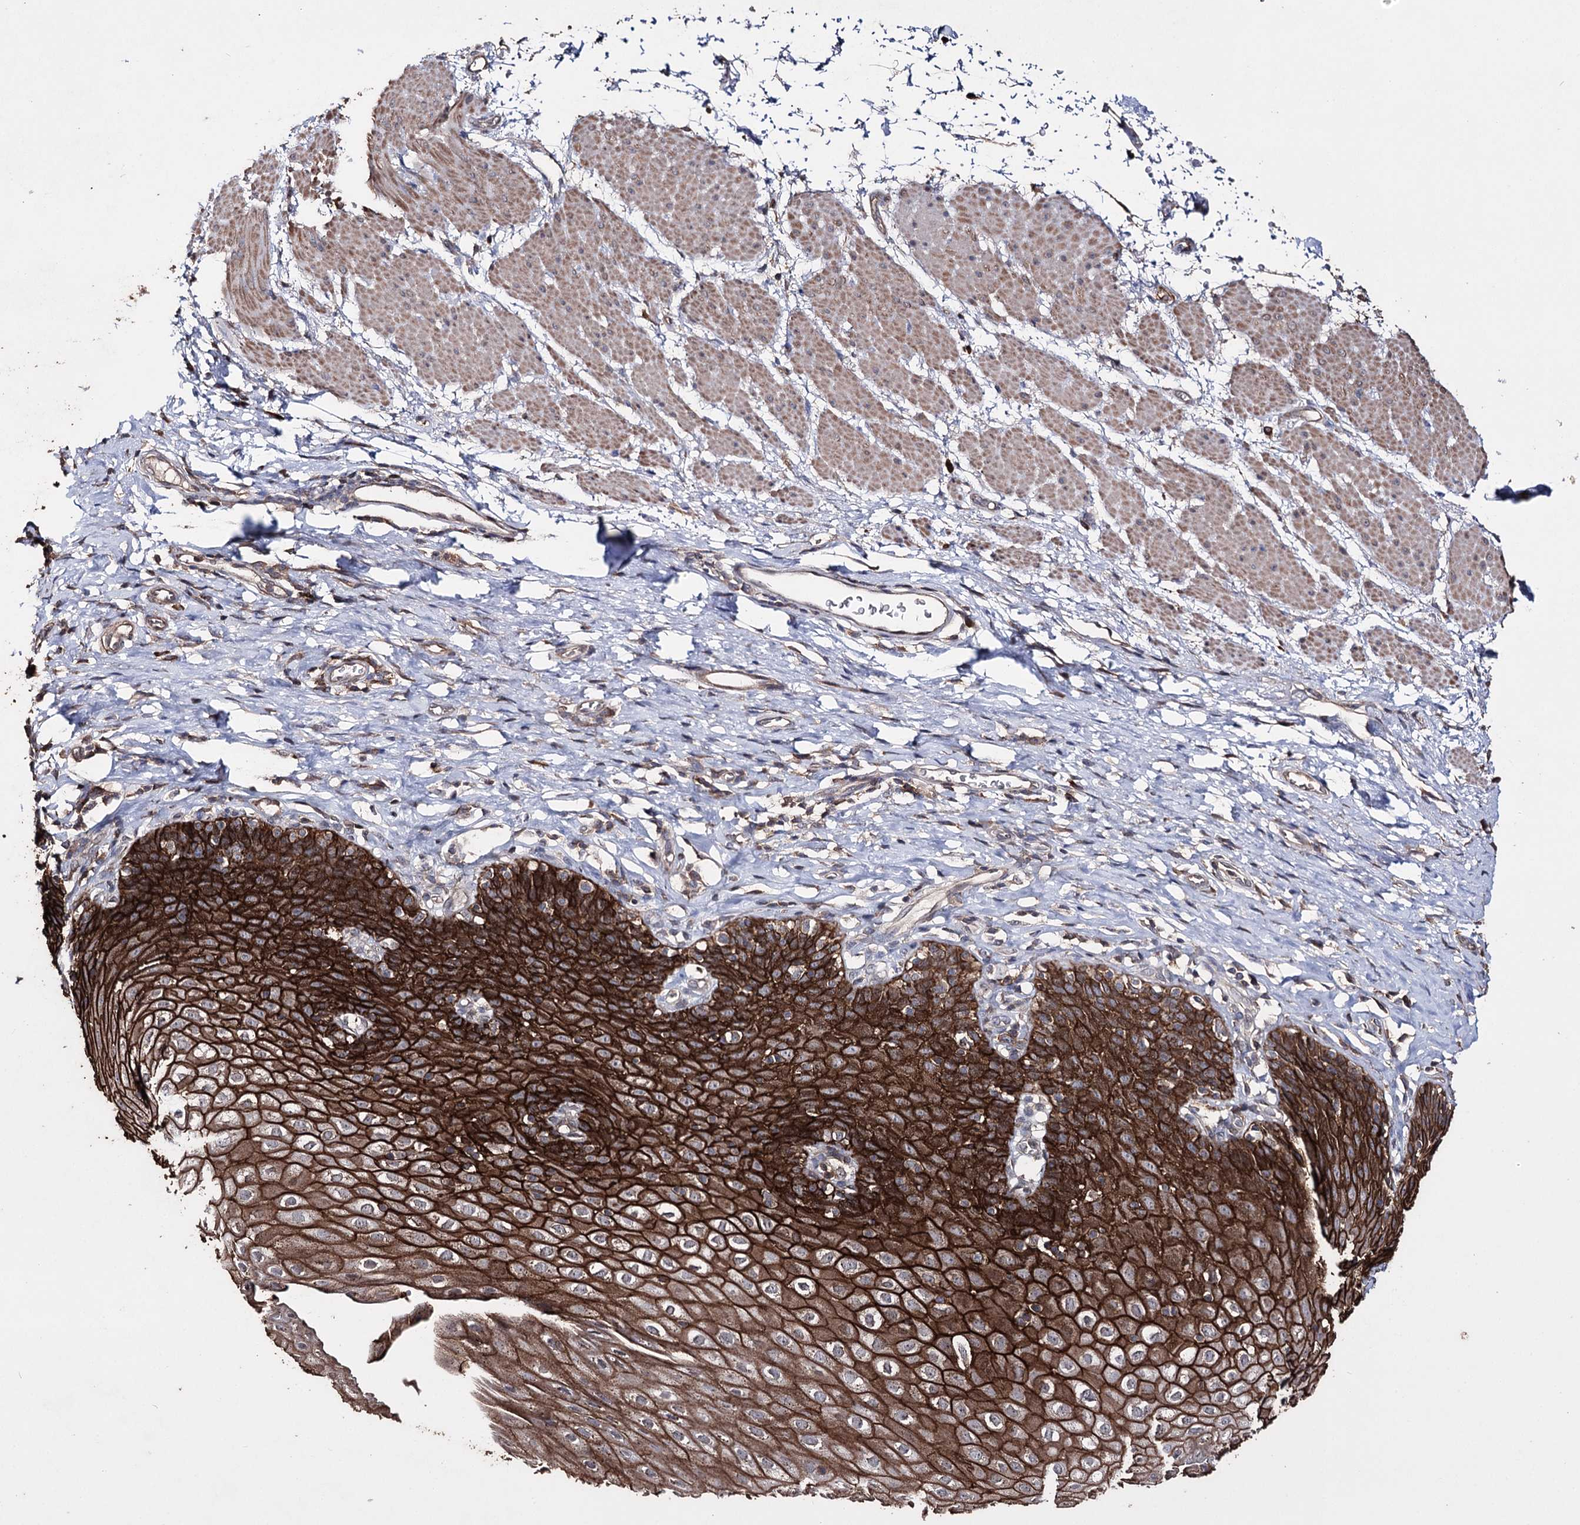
{"staining": {"intensity": "strong", "quantity": ">75%", "location": "cytoplasmic/membranous"}, "tissue": "esophagus", "cell_type": "Squamous epithelial cells", "image_type": "normal", "snomed": [{"axis": "morphology", "description": "Normal tissue, NOS"}, {"axis": "topography", "description": "Esophagus"}], "caption": "Approximately >75% of squamous epithelial cells in benign esophagus demonstrate strong cytoplasmic/membranous protein staining as visualized by brown immunohistochemical staining.", "gene": "ZNF662", "patient": {"sex": "female", "age": 61}}